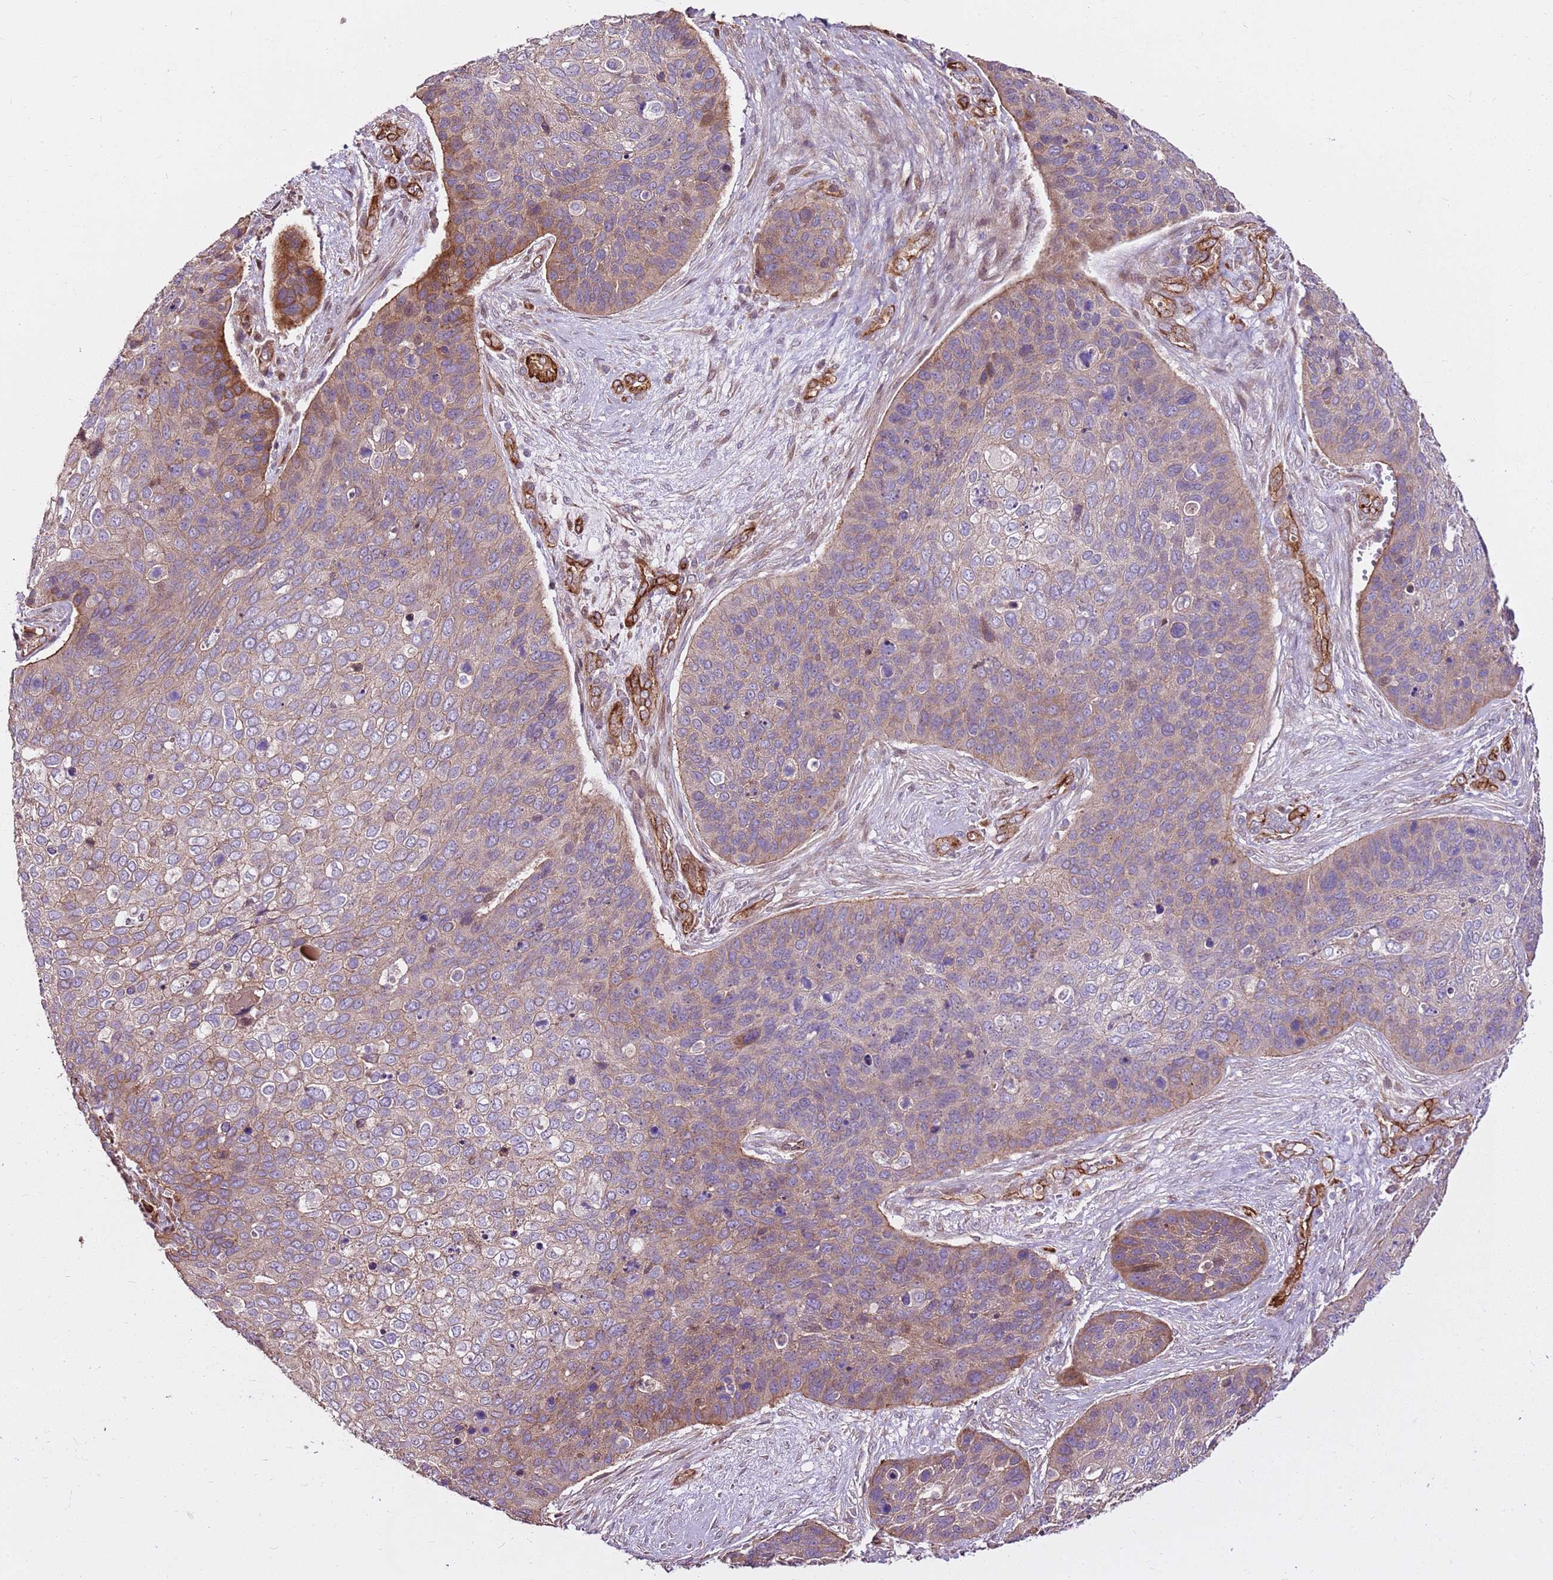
{"staining": {"intensity": "moderate", "quantity": "<25%", "location": "cytoplasmic/membranous"}, "tissue": "skin cancer", "cell_type": "Tumor cells", "image_type": "cancer", "snomed": [{"axis": "morphology", "description": "Basal cell carcinoma"}, {"axis": "topography", "description": "Skin"}], "caption": "Approximately <25% of tumor cells in human basal cell carcinoma (skin) reveal moderate cytoplasmic/membranous protein positivity as visualized by brown immunohistochemical staining.", "gene": "ZNF827", "patient": {"sex": "female", "age": 74}}